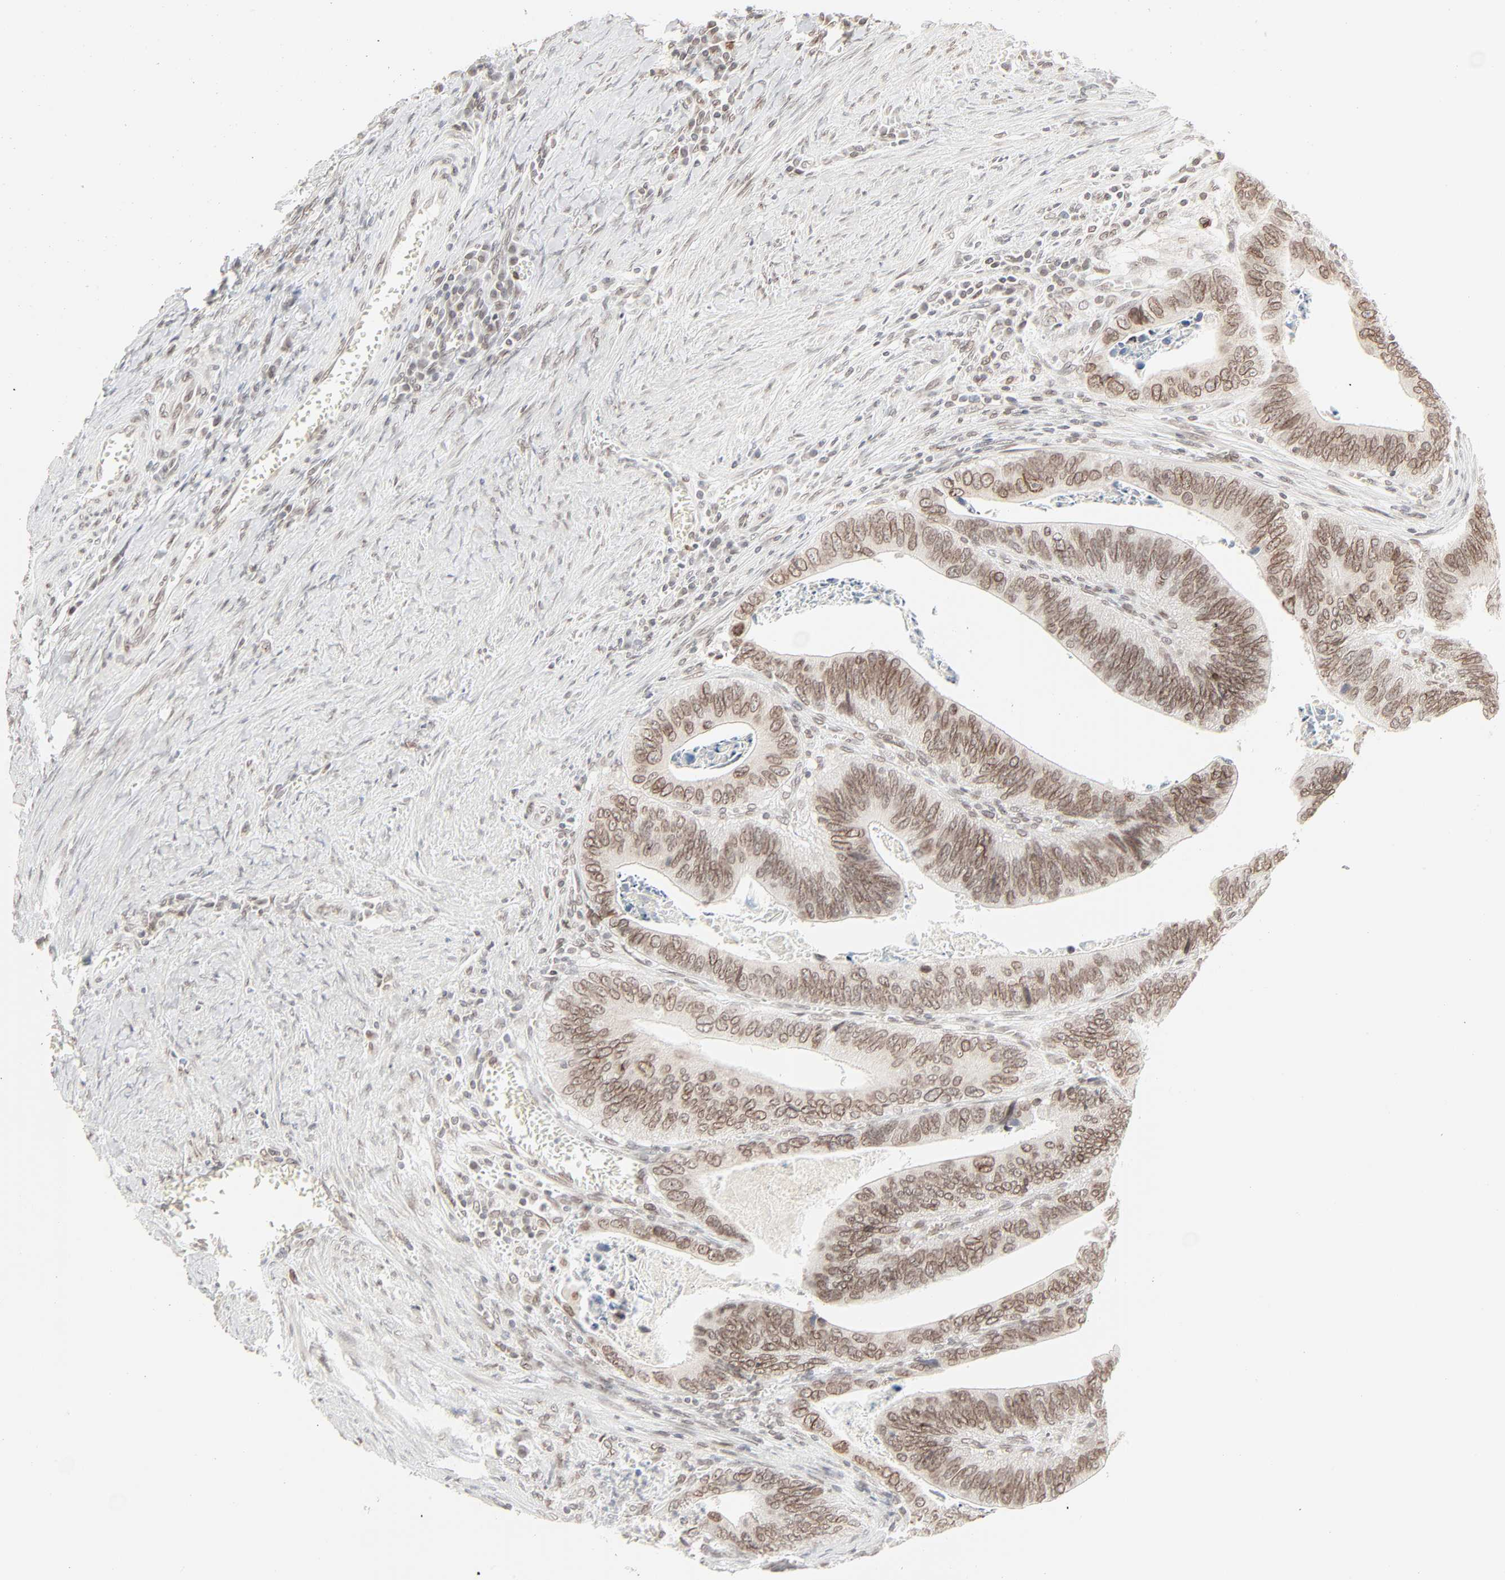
{"staining": {"intensity": "moderate", "quantity": ">75%", "location": "cytoplasmic/membranous,nuclear"}, "tissue": "colorectal cancer", "cell_type": "Tumor cells", "image_type": "cancer", "snomed": [{"axis": "morphology", "description": "Adenocarcinoma, NOS"}, {"axis": "topography", "description": "Colon"}], "caption": "Brown immunohistochemical staining in human colorectal cancer demonstrates moderate cytoplasmic/membranous and nuclear positivity in approximately >75% of tumor cells.", "gene": "MAD1L1", "patient": {"sex": "male", "age": 72}}